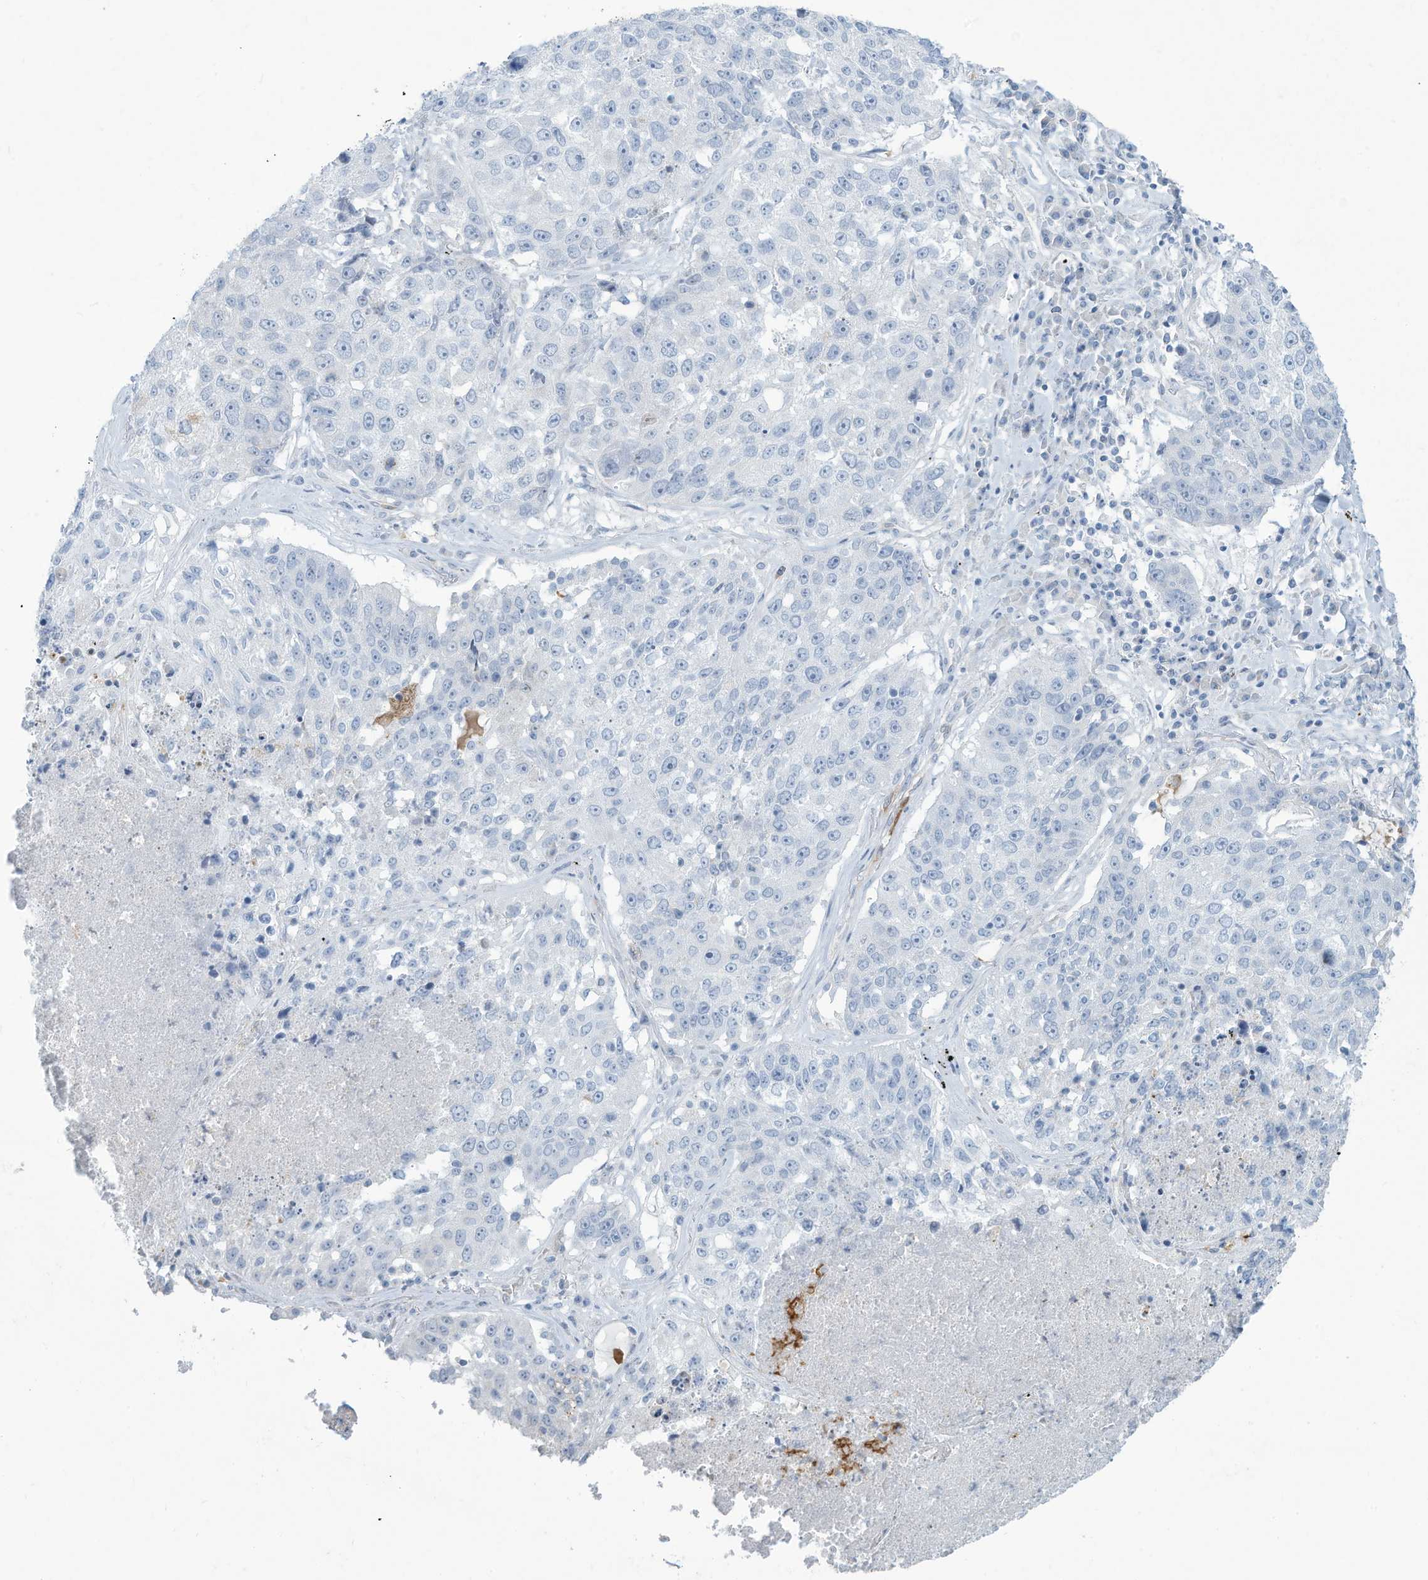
{"staining": {"intensity": "negative", "quantity": "none", "location": "none"}, "tissue": "lung cancer", "cell_type": "Tumor cells", "image_type": "cancer", "snomed": [{"axis": "morphology", "description": "Squamous cell carcinoma, NOS"}, {"axis": "topography", "description": "Lung"}], "caption": "A high-resolution photomicrograph shows immunohistochemistry (IHC) staining of lung cancer, which displays no significant positivity in tumor cells.", "gene": "ERI2", "patient": {"sex": "male", "age": 61}}